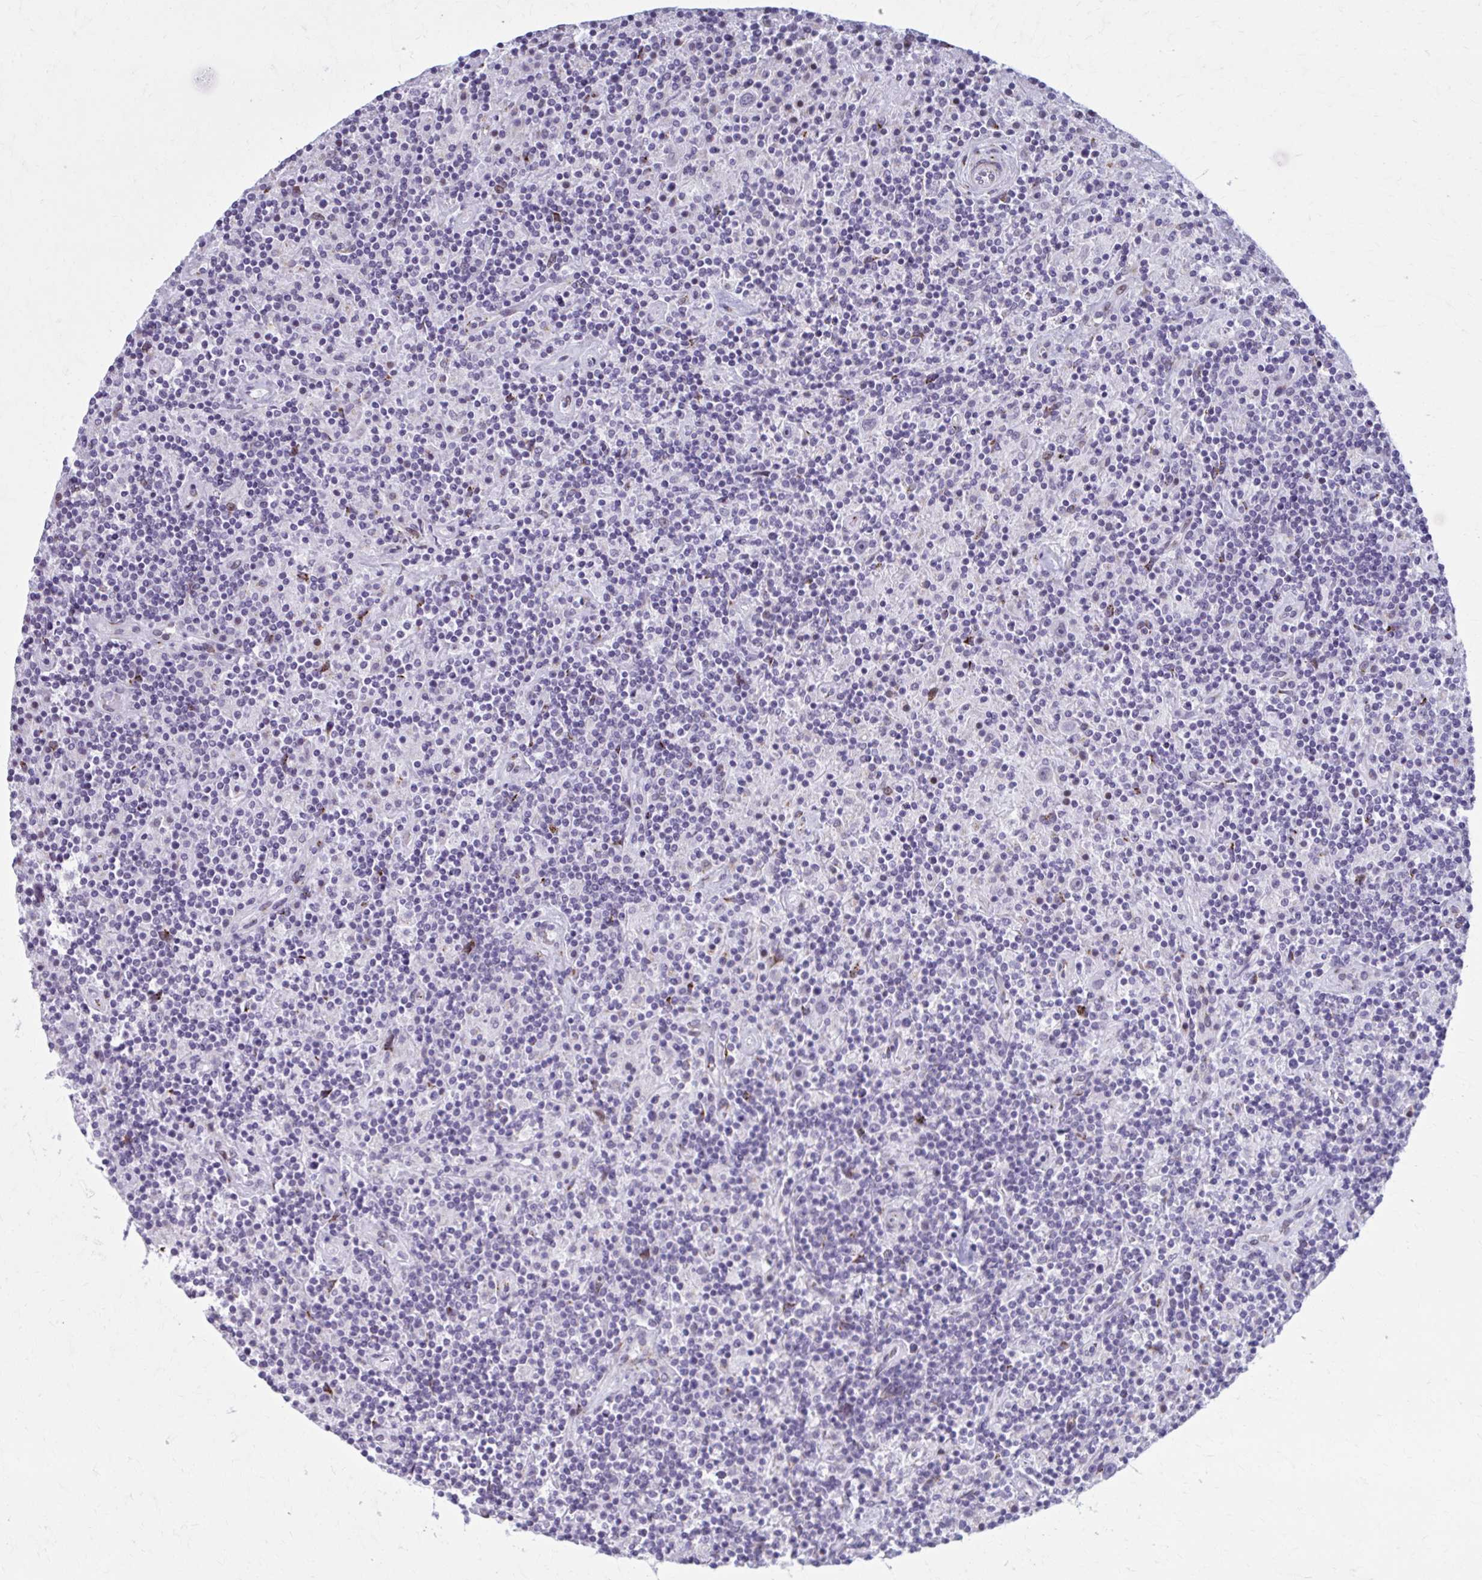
{"staining": {"intensity": "negative", "quantity": "none", "location": "none"}, "tissue": "lymphoma", "cell_type": "Tumor cells", "image_type": "cancer", "snomed": [{"axis": "morphology", "description": "Hodgkin's disease, NOS"}, {"axis": "topography", "description": "Lymph node"}], "caption": "Immunohistochemistry micrograph of lymphoma stained for a protein (brown), which exhibits no expression in tumor cells. (IHC, brightfield microscopy, high magnification).", "gene": "ZNF682", "patient": {"sex": "male", "age": 70}}